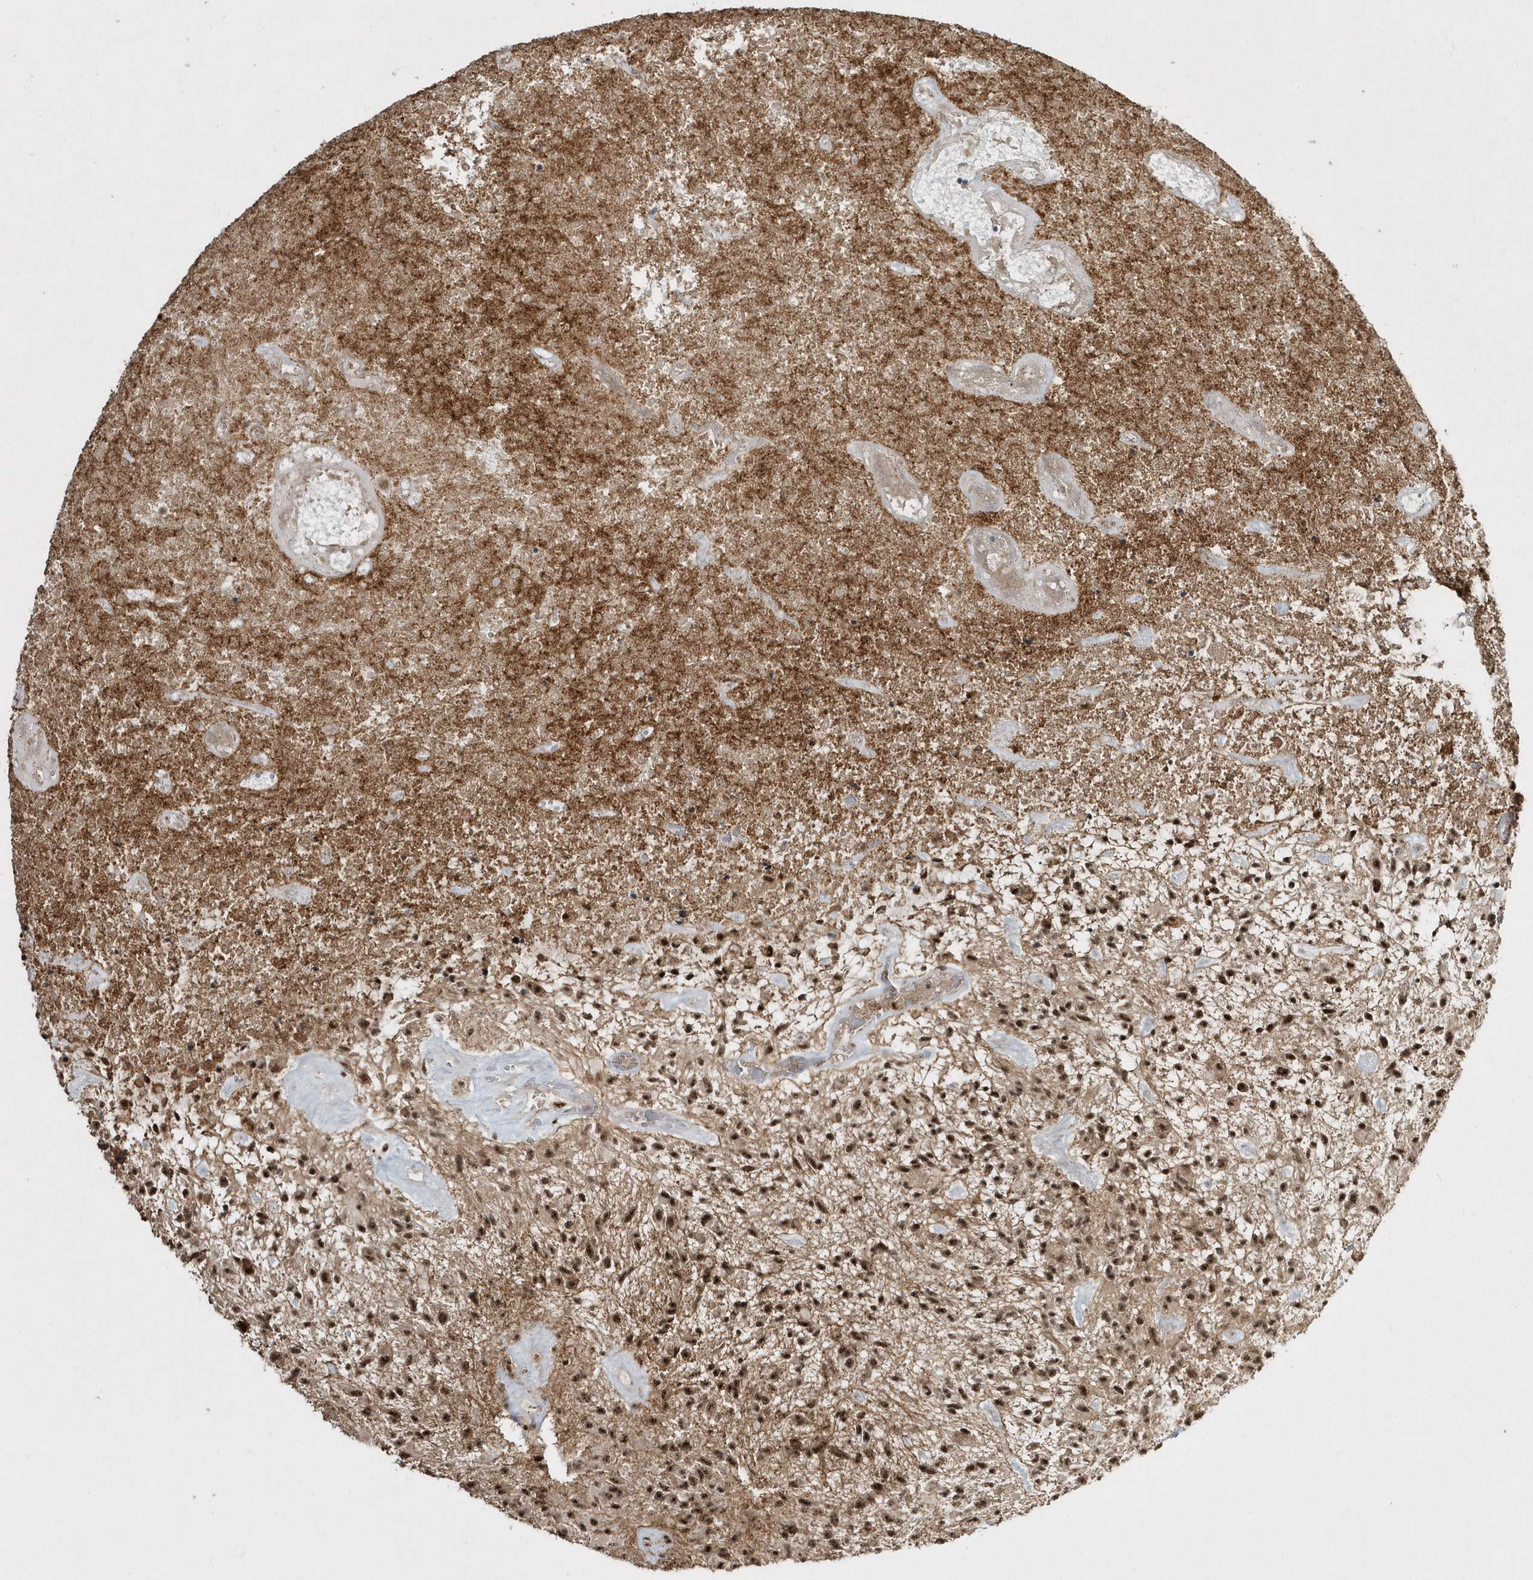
{"staining": {"intensity": "strong", "quantity": ">75%", "location": "nuclear"}, "tissue": "glioma", "cell_type": "Tumor cells", "image_type": "cancer", "snomed": [{"axis": "morphology", "description": "Glioma, malignant, High grade"}, {"axis": "topography", "description": "Brain"}], "caption": "Malignant glioma (high-grade) stained with a protein marker demonstrates strong staining in tumor cells.", "gene": "POLR3B", "patient": {"sex": "male", "age": 47}}